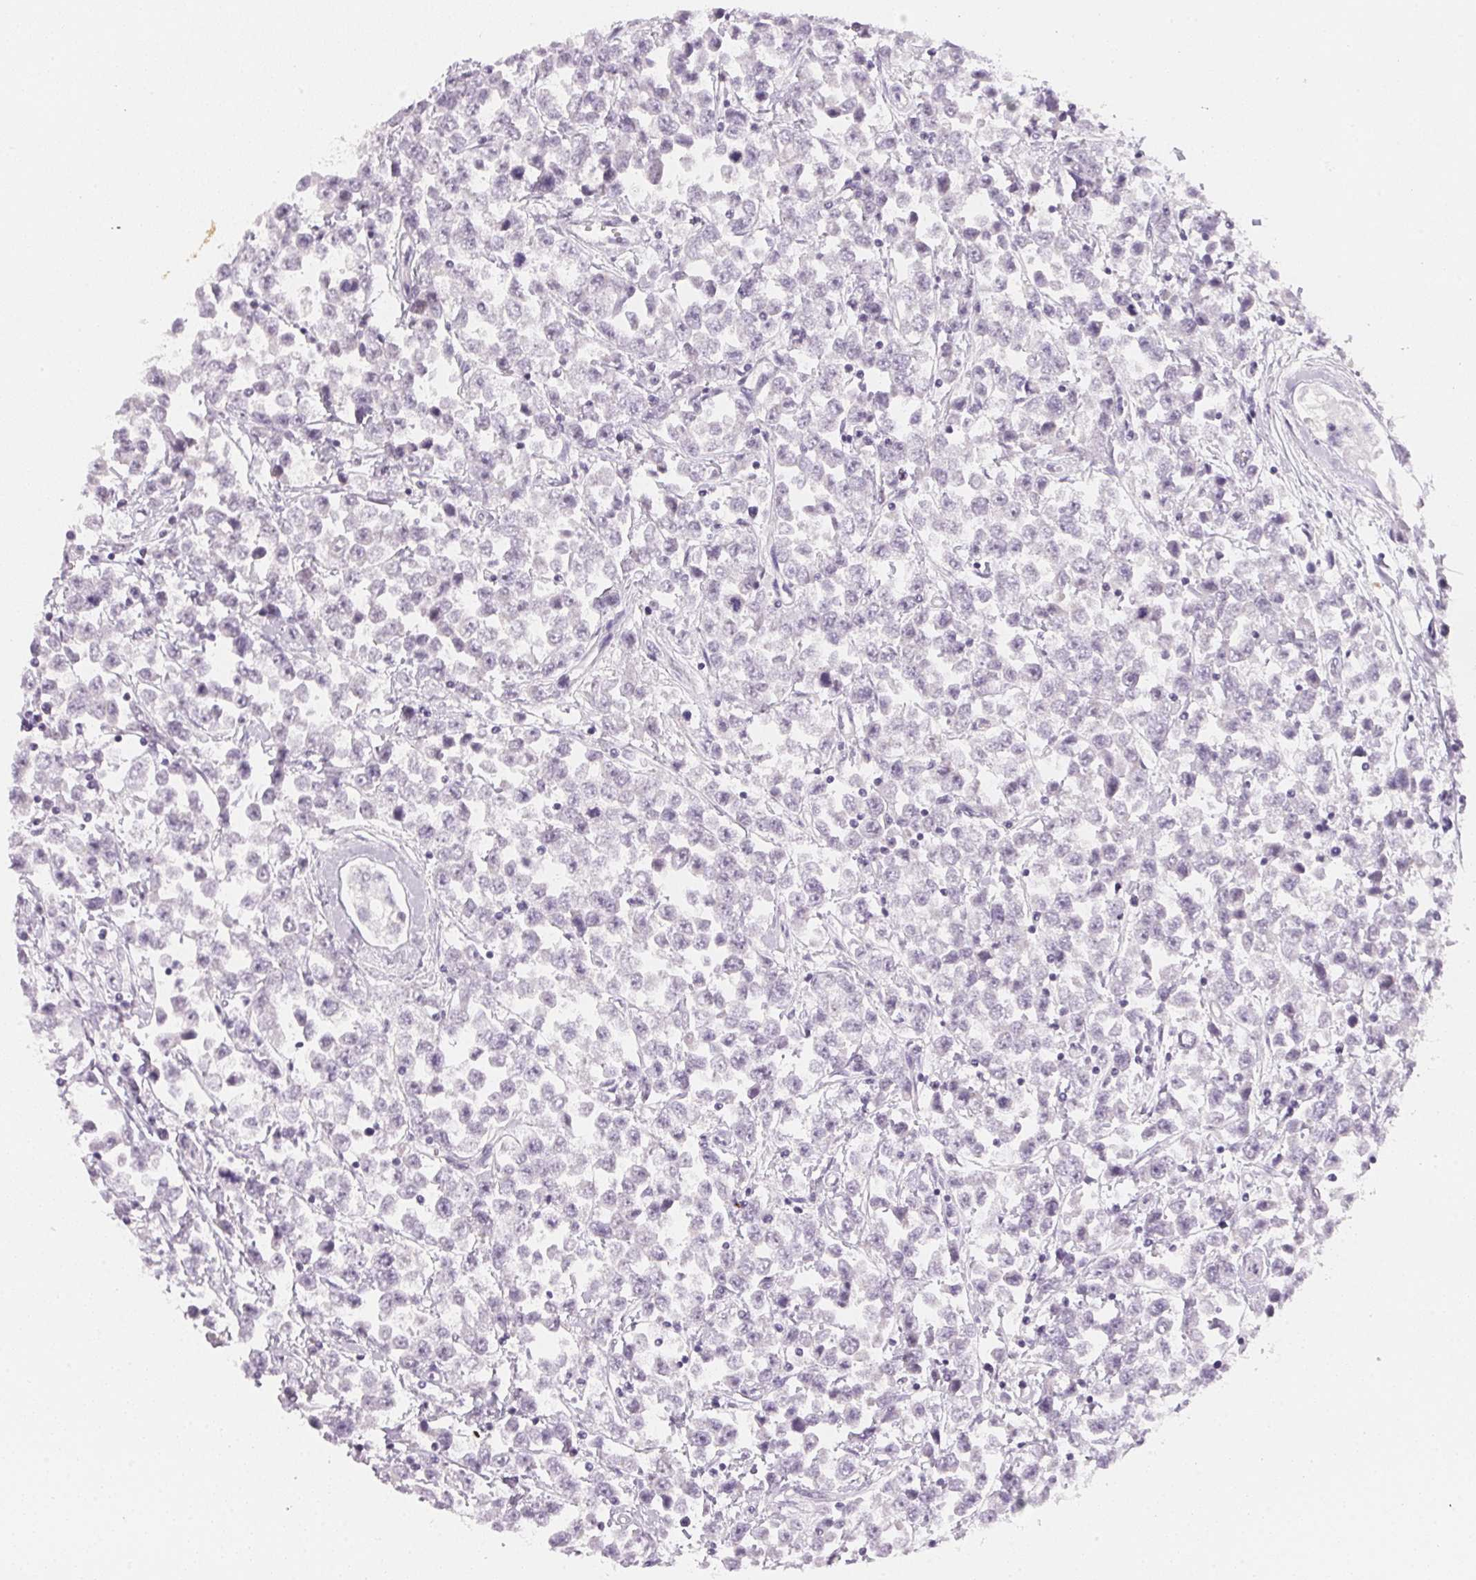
{"staining": {"intensity": "negative", "quantity": "none", "location": "none"}, "tissue": "testis cancer", "cell_type": "Tumor cells", "image_type": "cancer", "snomed": [{"axis": "morphology", "description": "Seminoma, NOS"}, {"axis": "topography", "description": "Testis"}], "caption": "This is an IHC image of human testis cancer (seminoma). There is no expression in tumor cells.", "gene": "CFAP276", "patient": {"sex": "male", "age": 34}}